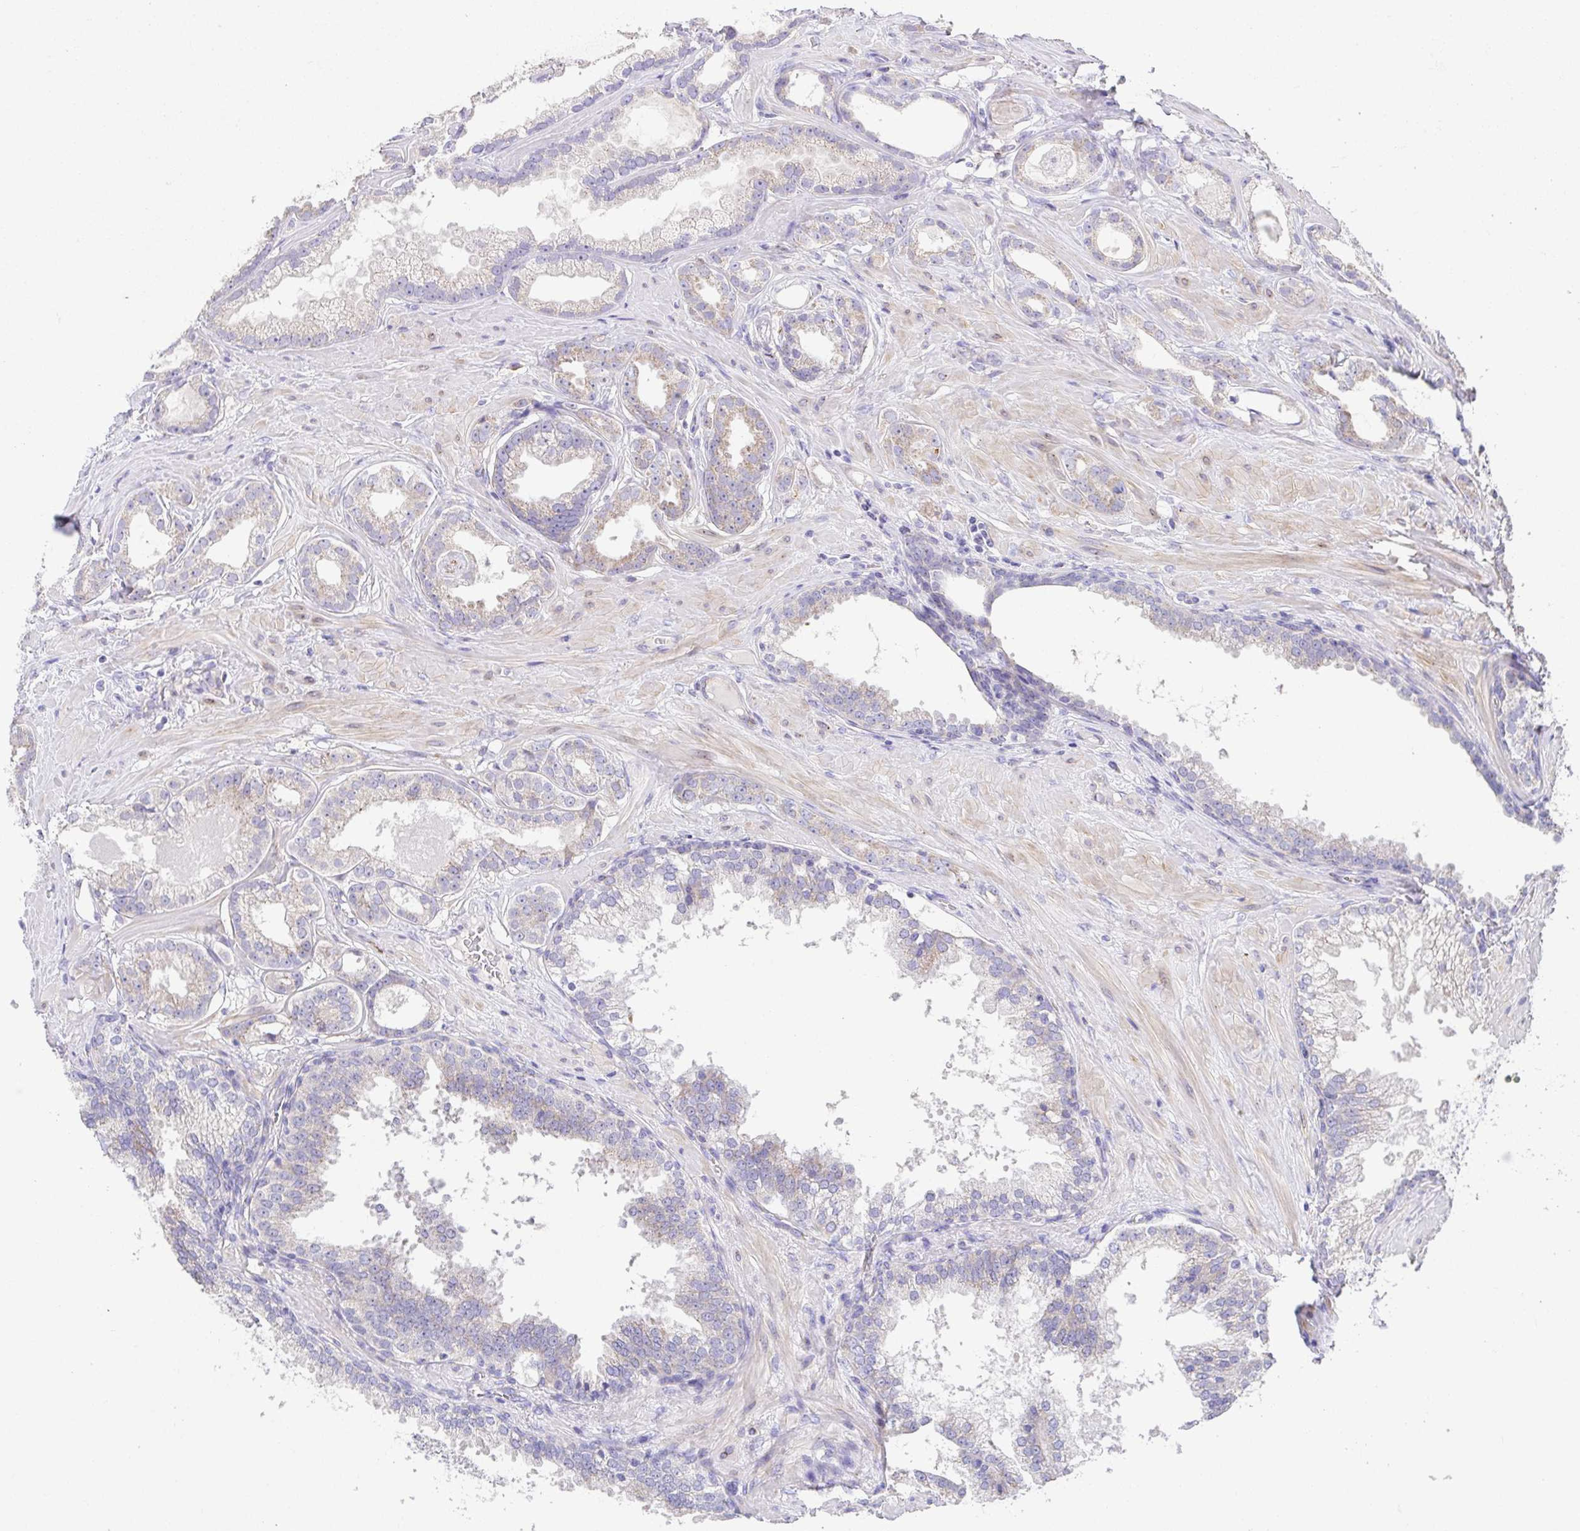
{"staining": {"intensity": "weak", "quantity": "<25%", "location": "cytoplasmic/membranous"}, "tissue": "prostate cancer", "cell_type": "Tumor cells", "image_type": "cancer", "snomed": [{"axis": "morphology", "description": "Adenocarcinoma, Low grade"}, {"axis": "topography", "description": "Prostate"}], "caption": "Immunohistochemistry of prostate cancer (adenocarcinoma (low-grade)) demonstrates no staining in tumor cells. The staining is performed using DAB (3,3'-diaminobenzidine) brown chromogen with nuclei counter-stained in using hematoxylin.", "gene": "SLC13A1", "patient": {"sex": "male", "age": 65}}